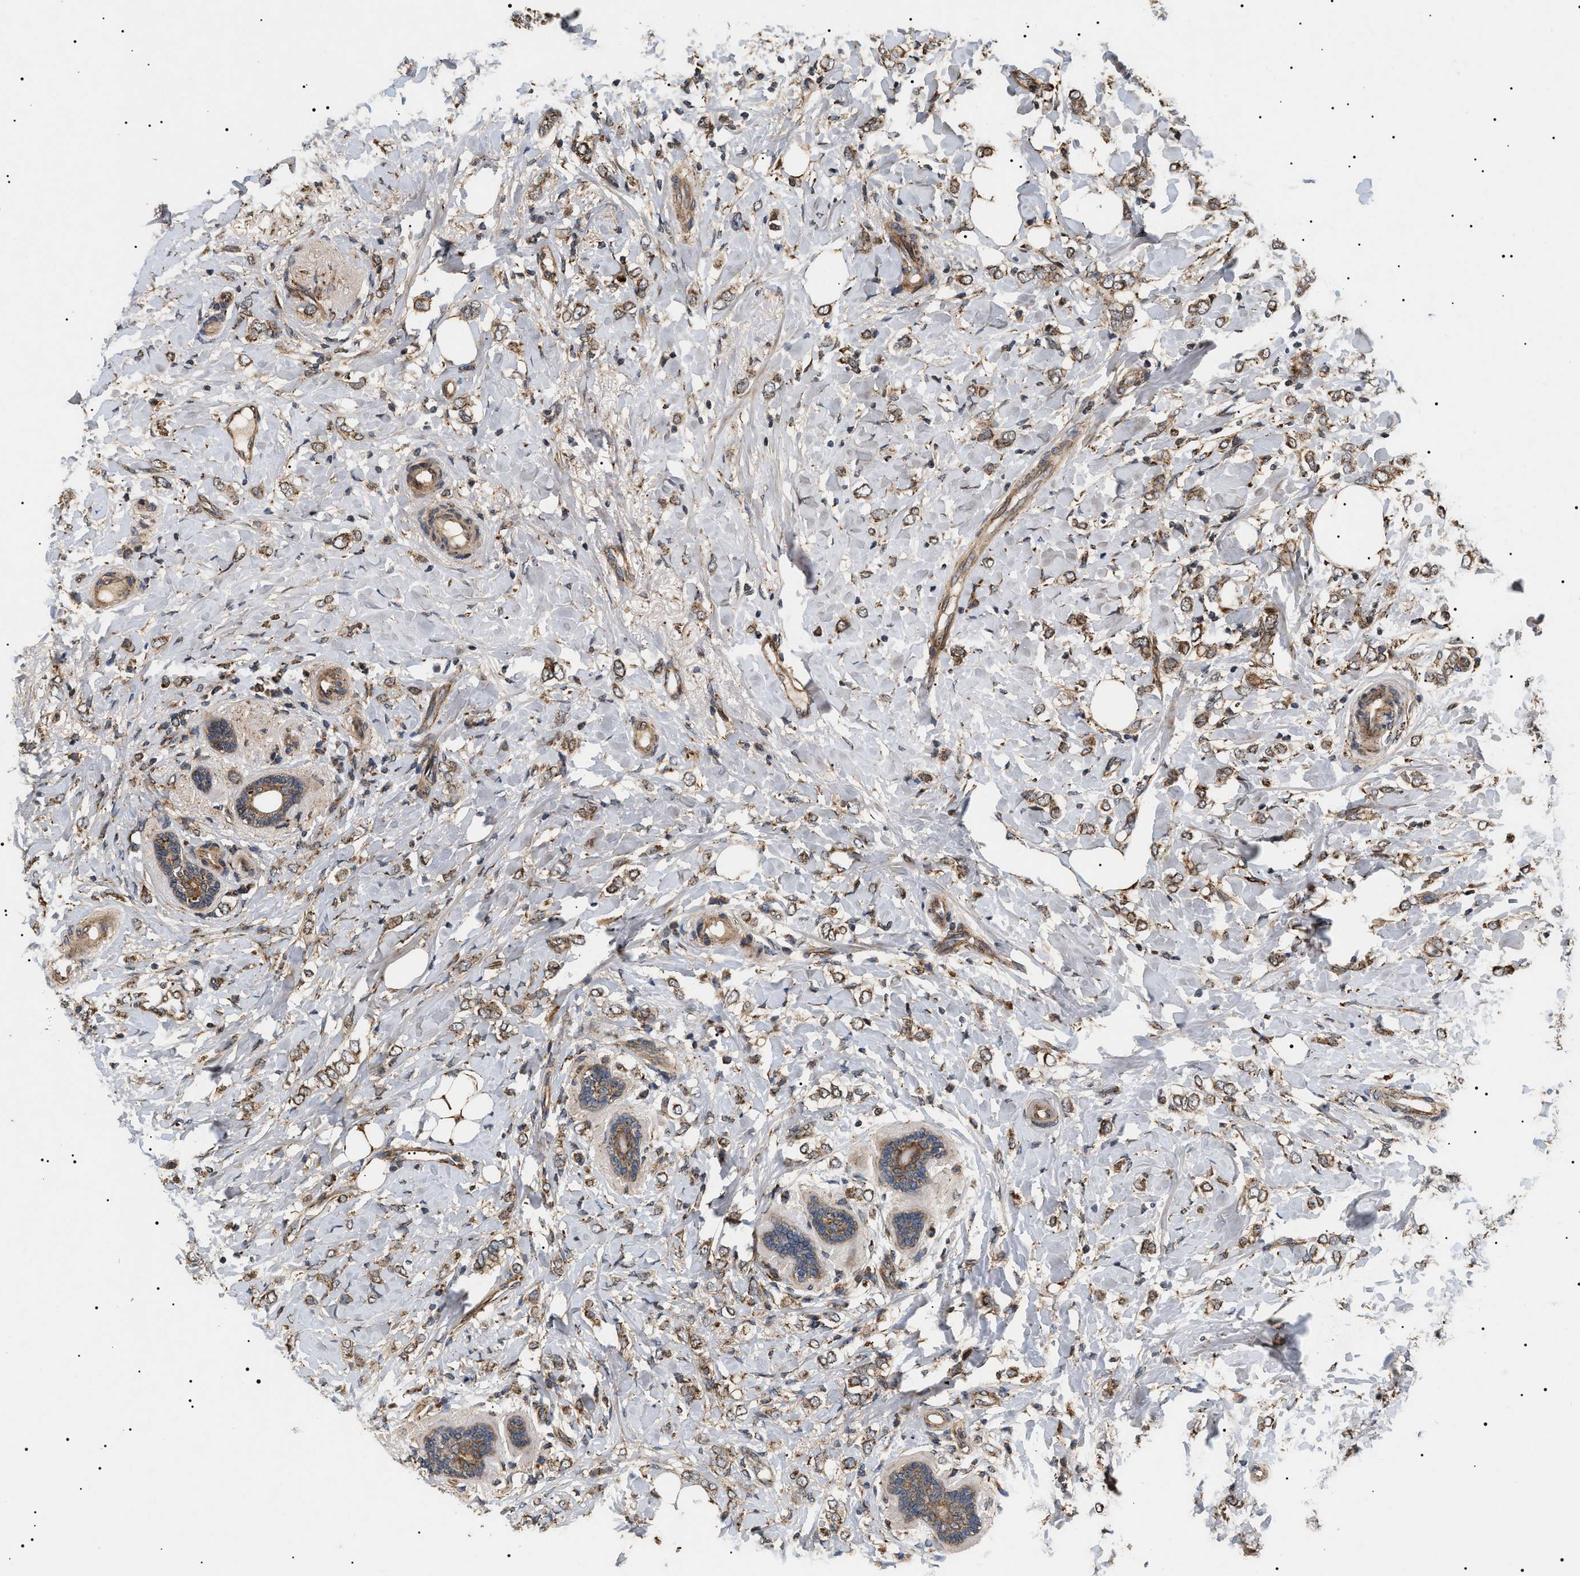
{"staining": {"intensity": "moderate", "quantity": ">75%", "location": "cytoplasmic/membranous"}, "tissue": "breast cancer", "cell_type": "Tumor cells", "image_type": "cancer", "snomed": [{"axis": "morphology", "description": "Normal tissue, NOS"}, {"axis": "morphology", "description": "Lobular carcinoma"}, {"axis": "topography", "description": "Breast"}], "caption": "A brown stain highlights moderate cytoplasmic/membranous positivity of a protein in breast cancer tumor cells.", "gene": "ZBTB26", "patient": {"sex": "female", "age": 47}}